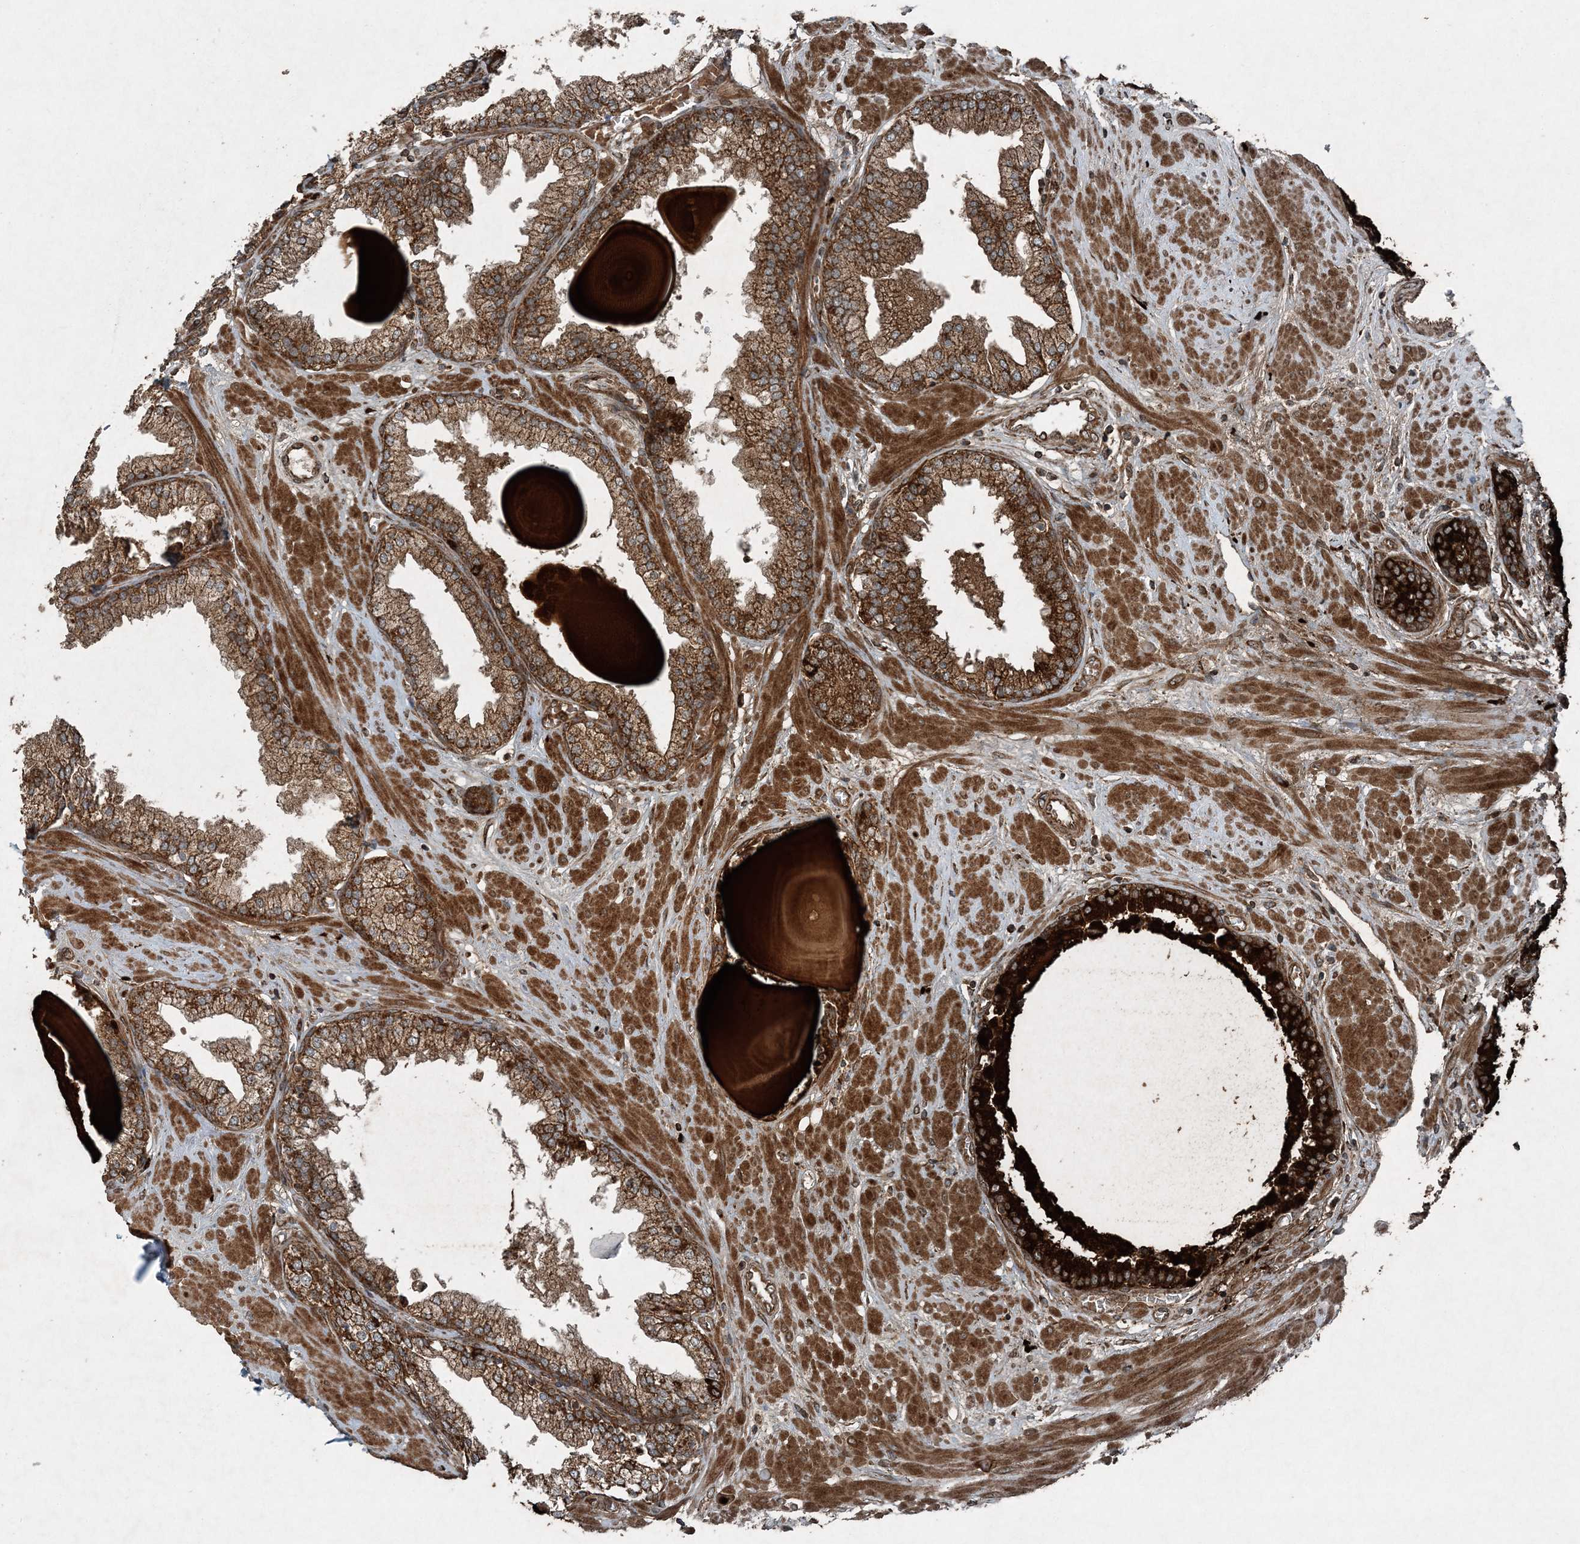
{"staining": {"intensity": "strong", "quantity": ">75%", "location": "cytoplasmic/membranous"}, "tissue": "prostate", "cell_type": "Glandular cells", "image_type": "normal", "snomed": [{"axis": "morphology", "description": "Normal tissue, NOS"}, {"axis": "topography", "description": "Prostate"}], "caption": "Immunohistochemistry (IHC) histopathology image of normal prostate: human prostate stained using IHC reveals high levels of strong protein expression localized specifically in the cytoplasmic/membranous of glandular cells, appearing as a cytoplasmic/membranous brown color.", "gene": "COPS7B", "patient": {"sex": "male", "age": 51}}